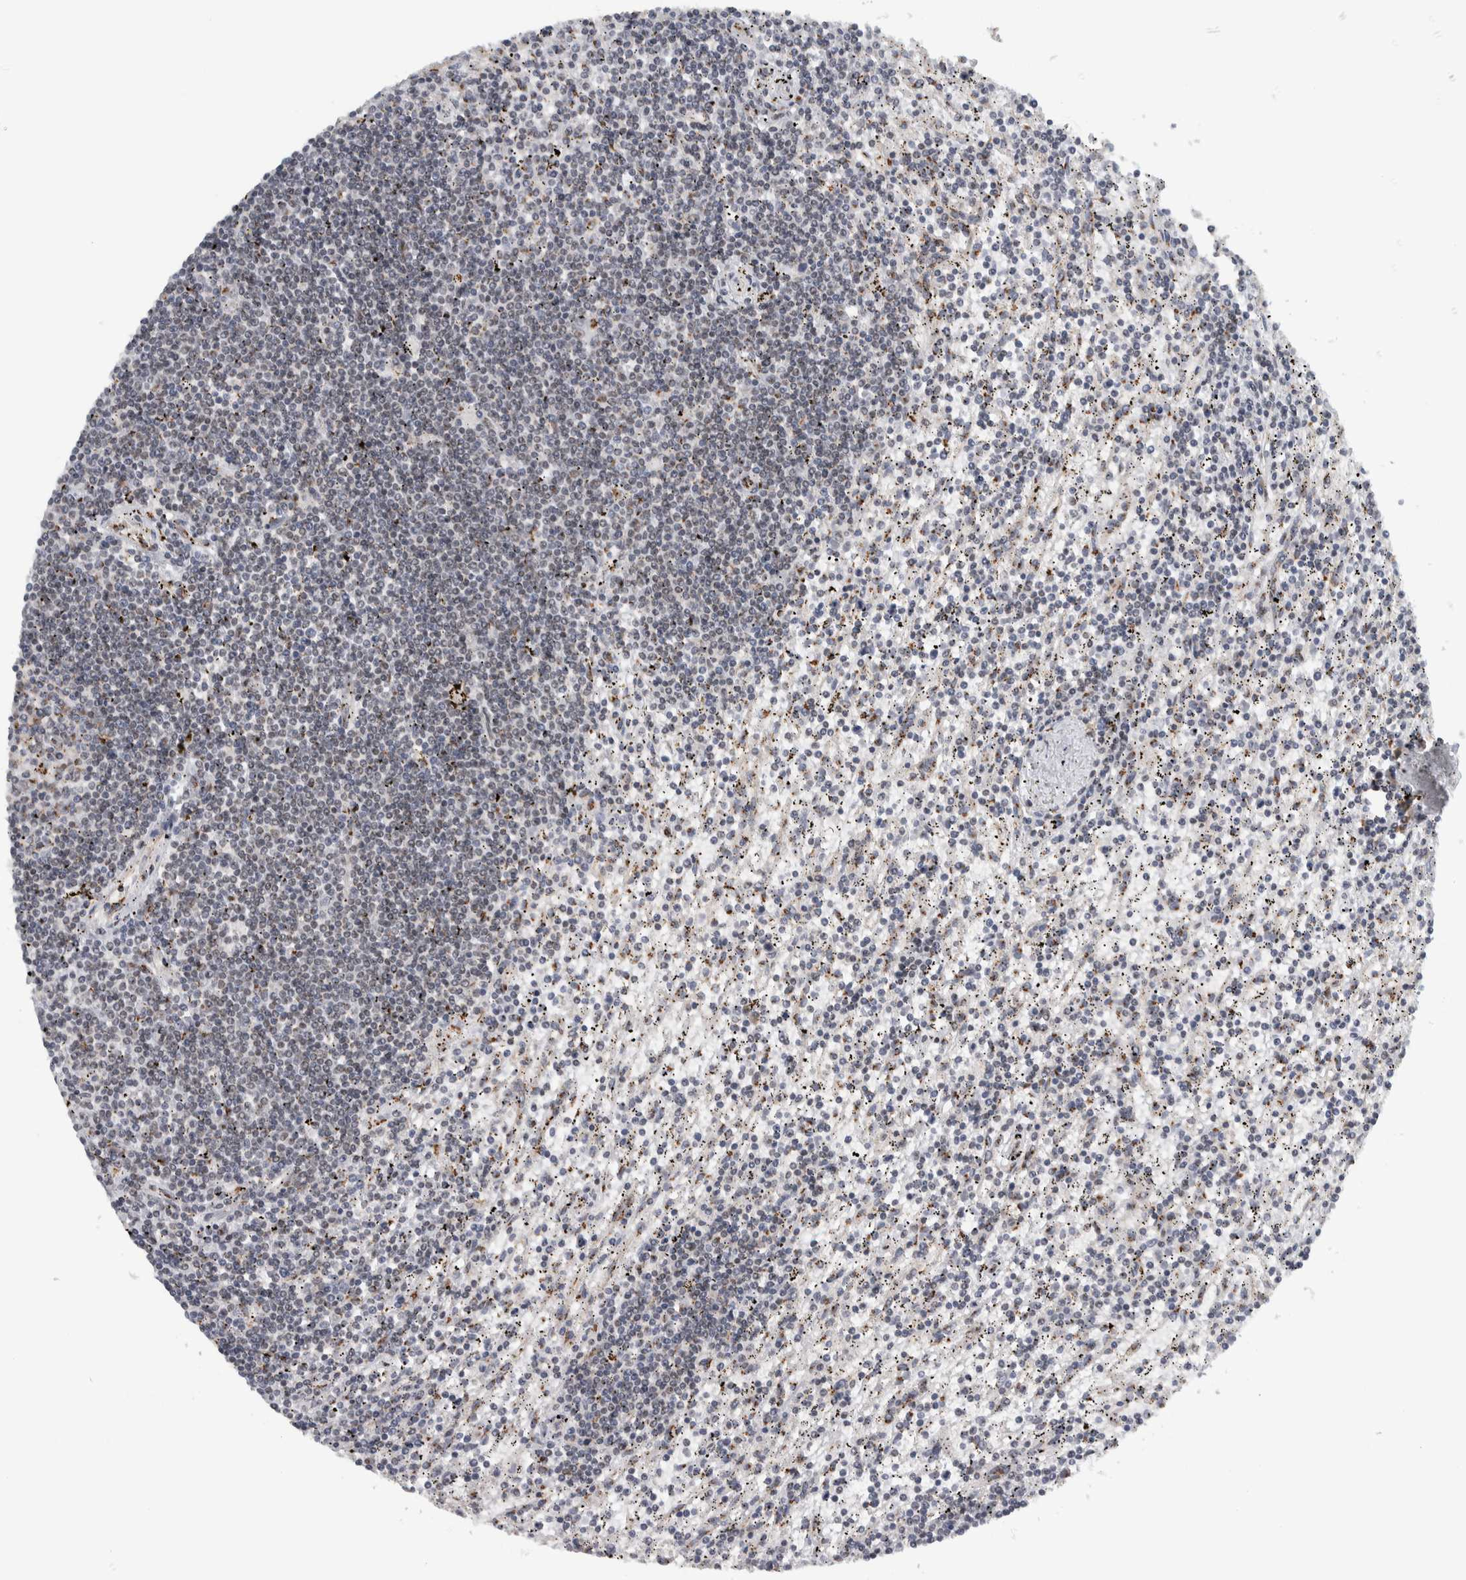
{"staining": {"intensity": "negative", "quantity": "none", "location": "none"}, "tissue": "lymphoma", "cell_type": "Tumor cells", "image_type": "cancer", "snomed": [{"axis": "morphology", "description": "Malignant lymphoma, non-Hodgkin's type, Low grade"}, {"axis": "topography", "description": "Spleen"}], "caption": "This image is of lymphoma stained with immunohistochemistry (IHC) to label a protein in brown with the nuclei are counter-stained blue. There is no staining in tumor cells.", "gene": "ZMYND8", "patient": {"sex": "male", "age": 76}}